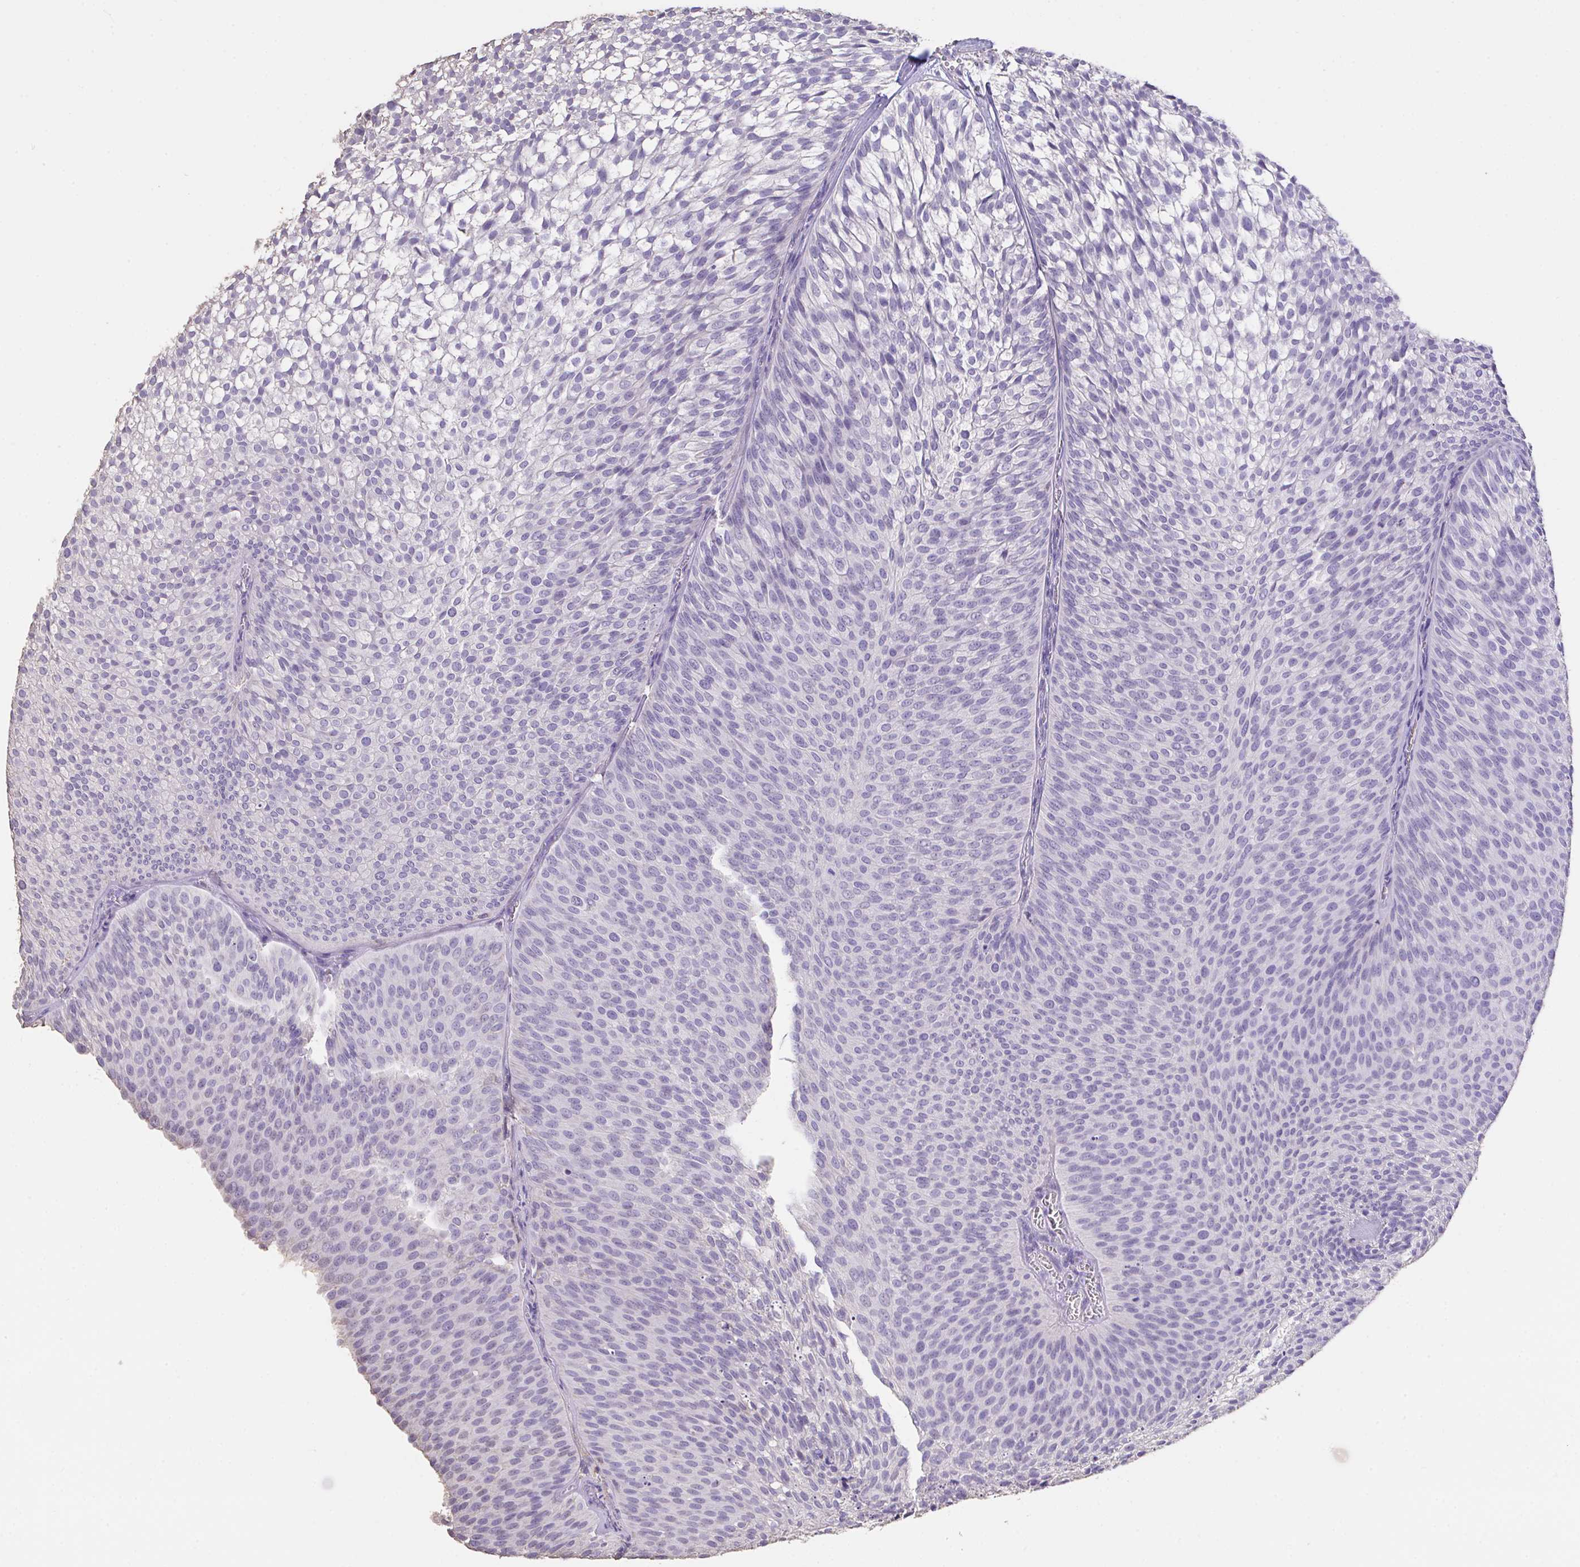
{"staining": {"intensity": "negative", "quantity": "none", "location": "none"}, "tissue": "urothelial cancer", "cell_type": "Tumor cells", "image_type": "cancer", "snomed": [{"axis": "morphology", "description": "Urothelial carcinoma, Low grade"}, {"axis": "topography", "description": "Urinary bladder"}], "caption": "There is no significant expression in tumor cells of low-grade urothelial carcinoma.", "gene": "IL23R", "patient": {"sex": "male", "age": 91}}